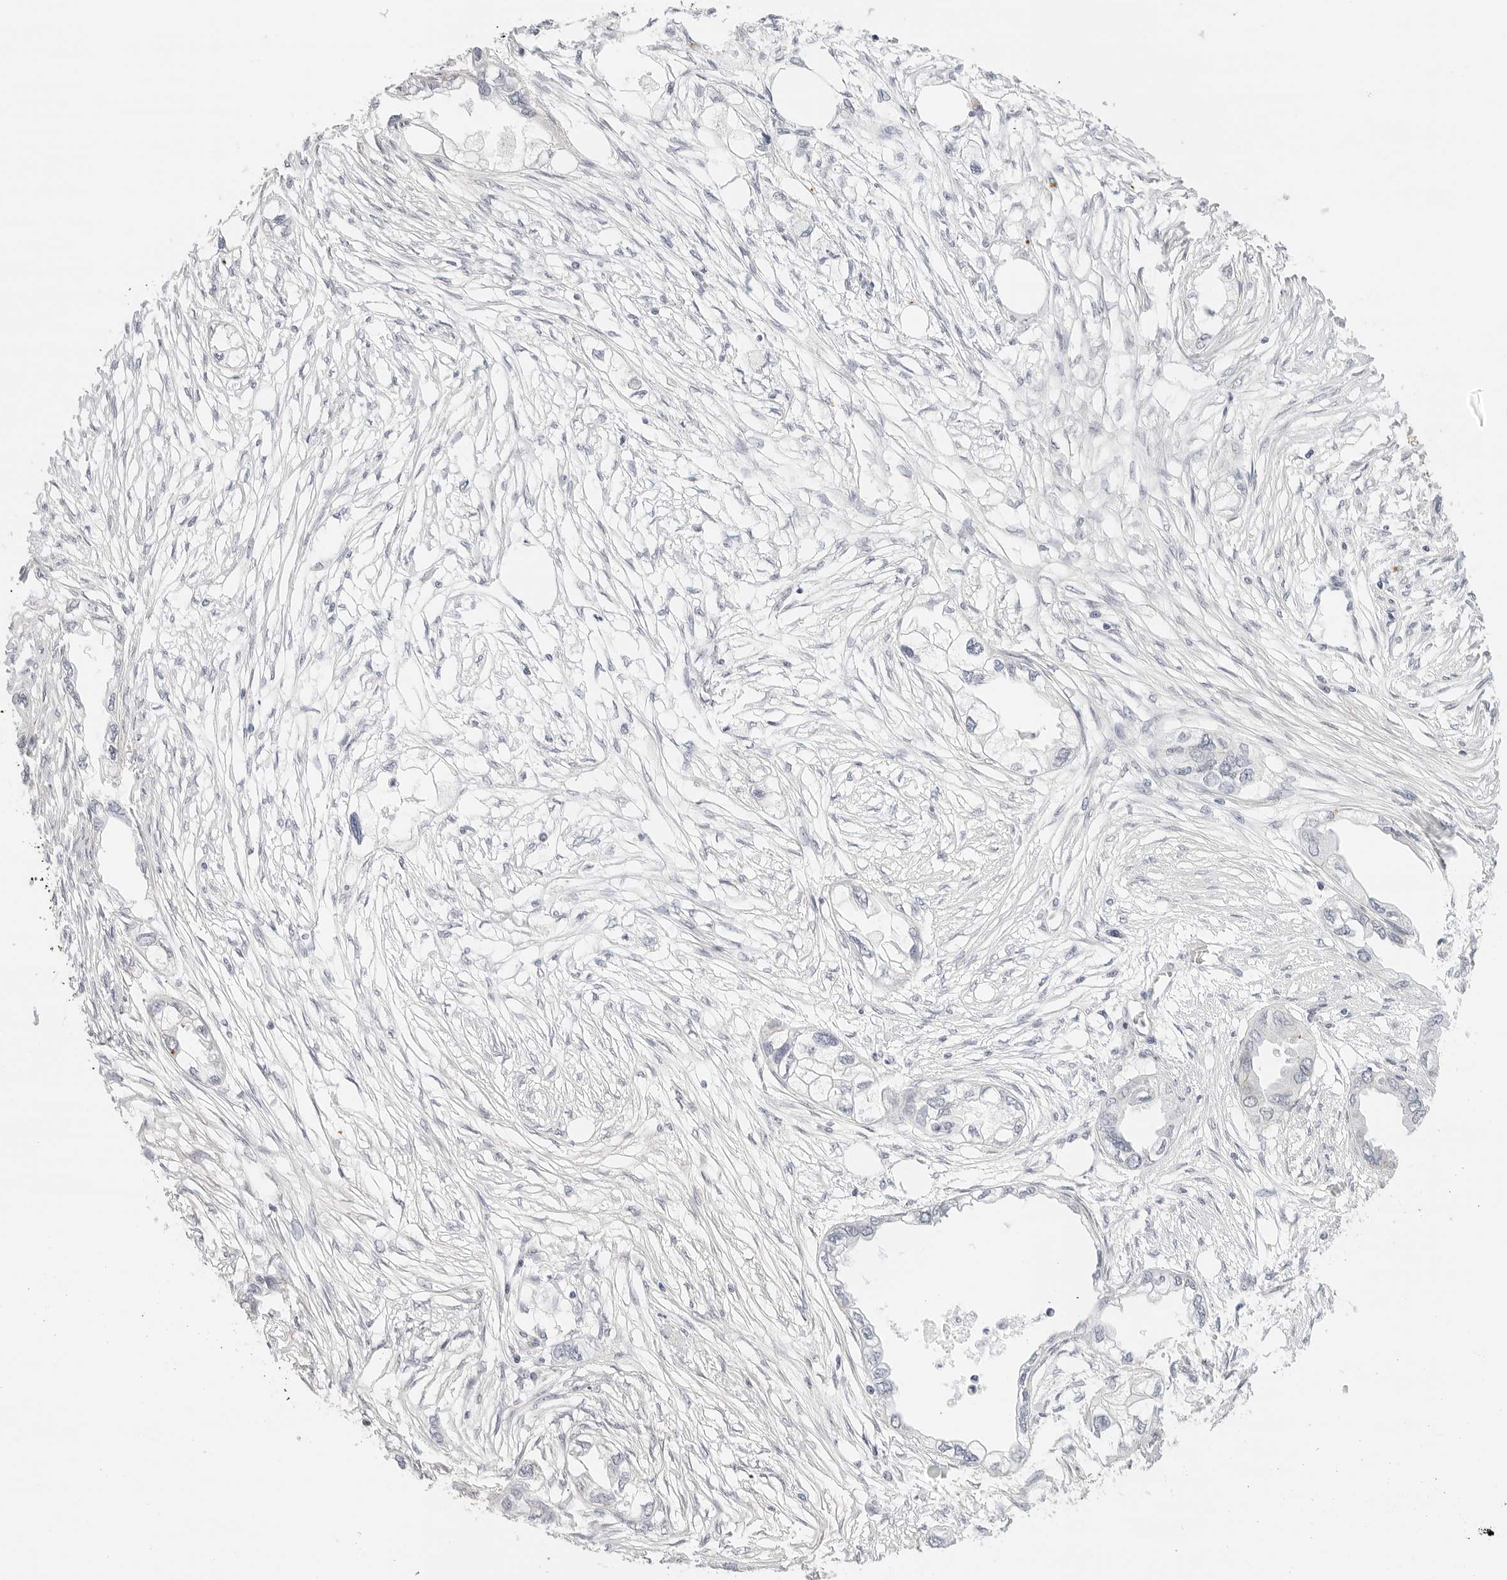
{"staining": {"intensity": "negative", "quantity": "none", "location": "none"}, "tissue": "endometrial cancer", "cell_type": "Tumor cells", "image_type": "cancer", "snomed": [{"axis": "morphology", "description": "Adenocarcinoma, NOS"}, {"axis": "morphology", "description": "Adenocarcinoma, metastatic, NOS"}, {"axis": "topography", "description": "Adipose tissue"}, {"axis": "topography", "description": "Endometrium"}], "caption": "This is an immunohistochemistry micrograph of endometrial cancer (adenocarcinoma). There is no expression in tumor cells.", "gene": "PCDH19", "patient": {"sex": "female", "age": 67}}